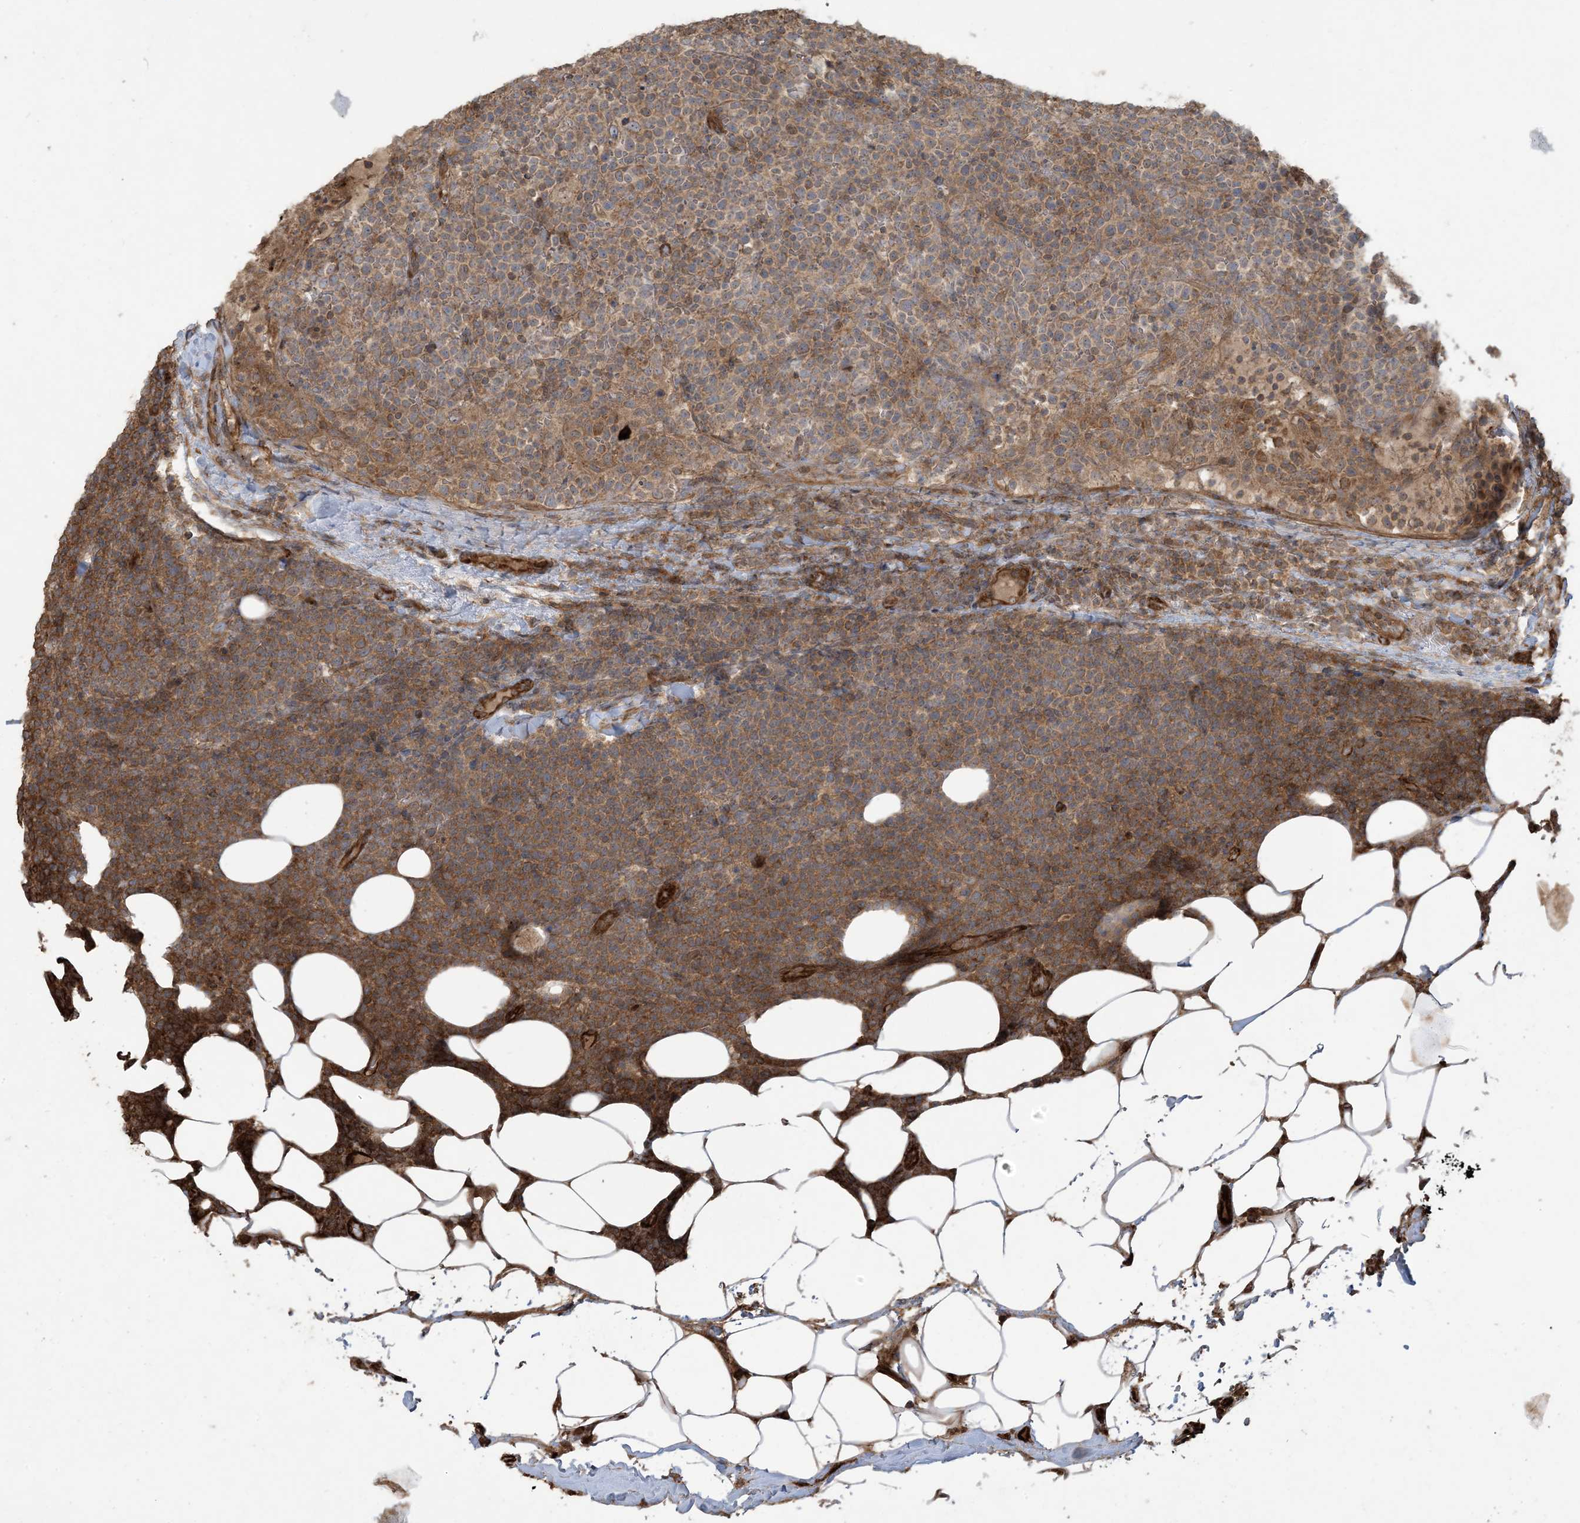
{"staining": {"intensity": "moderate", "quantity": ">75%", "location": "cytoplasmic/membranous"}, "tissue": "lymphoma", "cell_type": "Tumor cells", "image_type": "cancer", "snomed": [{"axis": "morphology", "description": "Malignant lymphoma, non-Hodgkin's type, High grade"}, {"axis": "topography", "description": "Lymph node"}], "caption": "Immunohistochemical staining of human lymphoma exhibits medium levels of moderate cytoplasmic/membranous protein expression in about >75% of tumor cells. The staining was performed using DAB, with brown indicating positive protein expression. Nuclei are stained blue with hematoxylin.", "gene": "KLHL18", "patient": {"sex": "male", "age": 61}}